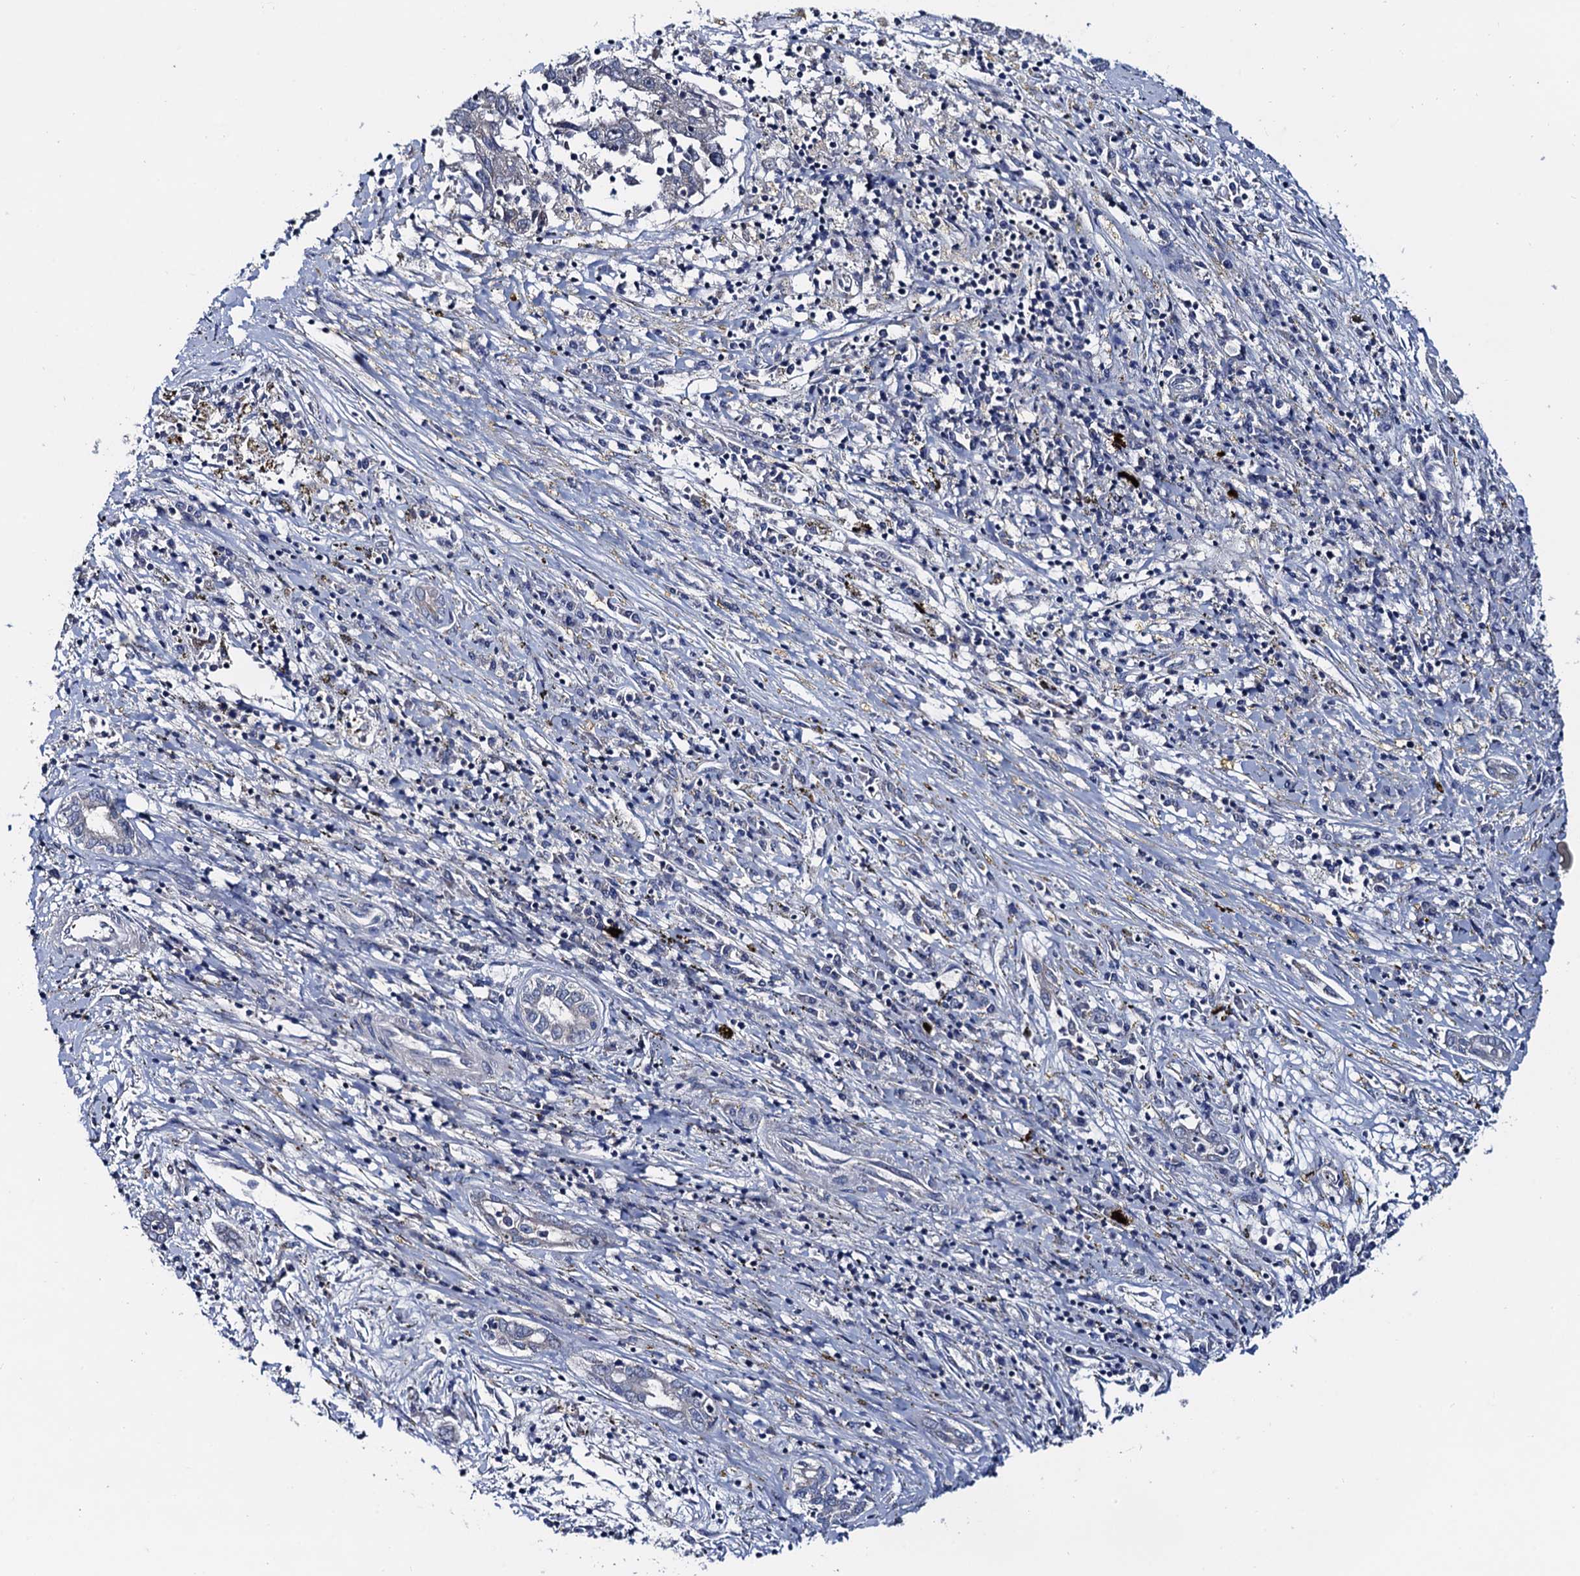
{"staining": {"intensity": "negative", "quantity": "none", "location": "none"}, "tissue": "liver cancer", "cell_type": "Tumor cells", "image_type": "cancer", "snomed": [{"axis": "morphology", "description": "Carcinoma, Hepatocellular, NOS"}, {"axis": "topography", "description": "Liver"}], "caption": "Tumor cells are negative for brown protein staining in liver cancer (hepatocellular carcinoma).", "gene": "MRPL48", "patient": {"sex": "male", "age": 49}}